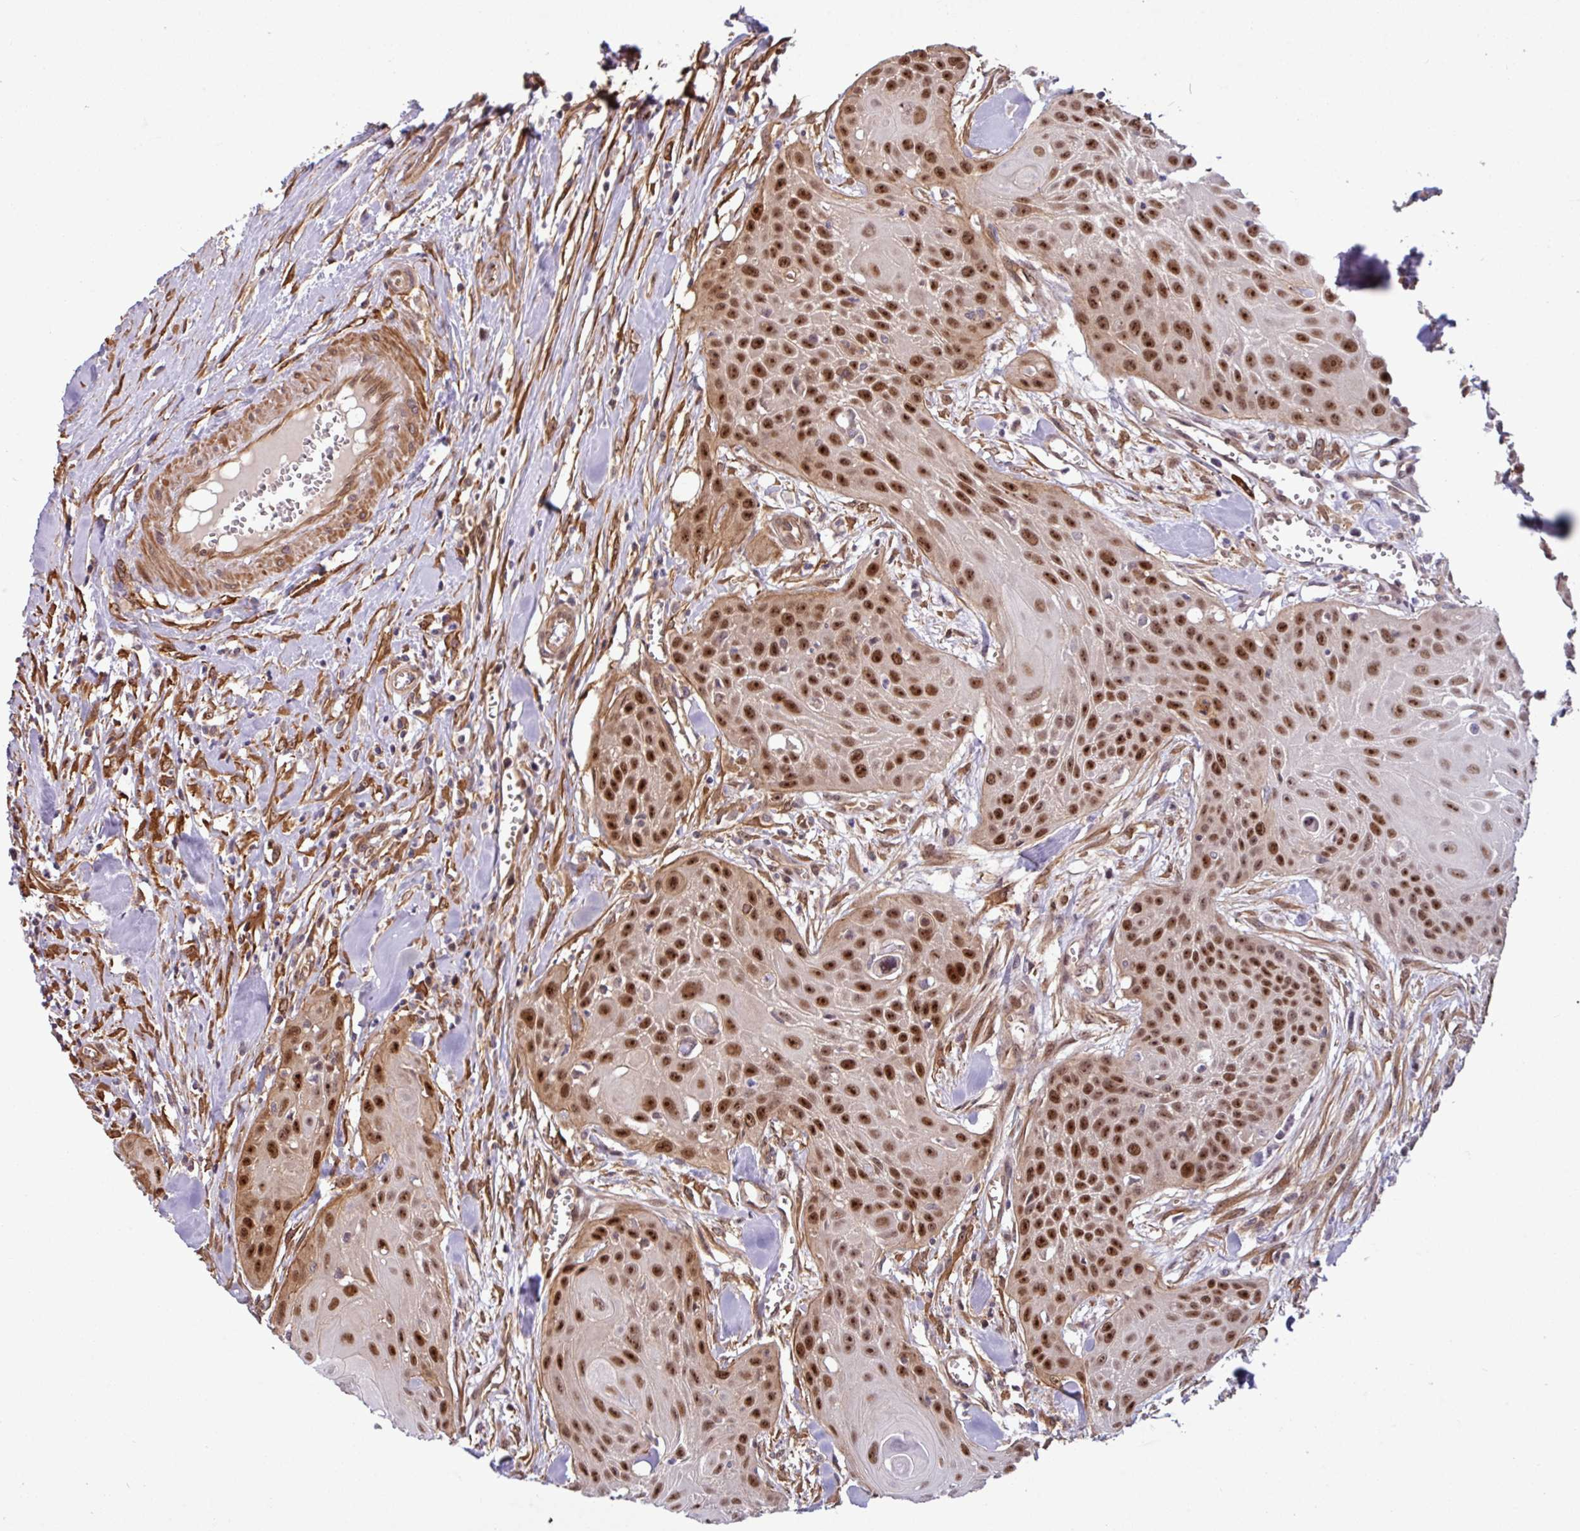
{"staining": {"intensity": "strong", "quantity": "25%-75%", "location": "nuclear"}, "tissue": "head and neck cancer", "cell_type": "Tumor cells", "image_type": "cancer", "snomed": [{"axis": "morphology", "description": "Squamous cell carcinoma, NOS"}, {"axis": "topography", "description": "Lymph node"}, {"axis": "topography", "description": "Salivary gland"}, {"axis": "topography", "description": "Head-Neck"}], "caption": "Strong nuclear protein positivity is present in approximately 25%-75% of tumor cells in head and neck cancer.", "gene": "C7orf50", "patient": {"sex": "female", "age": 74}}